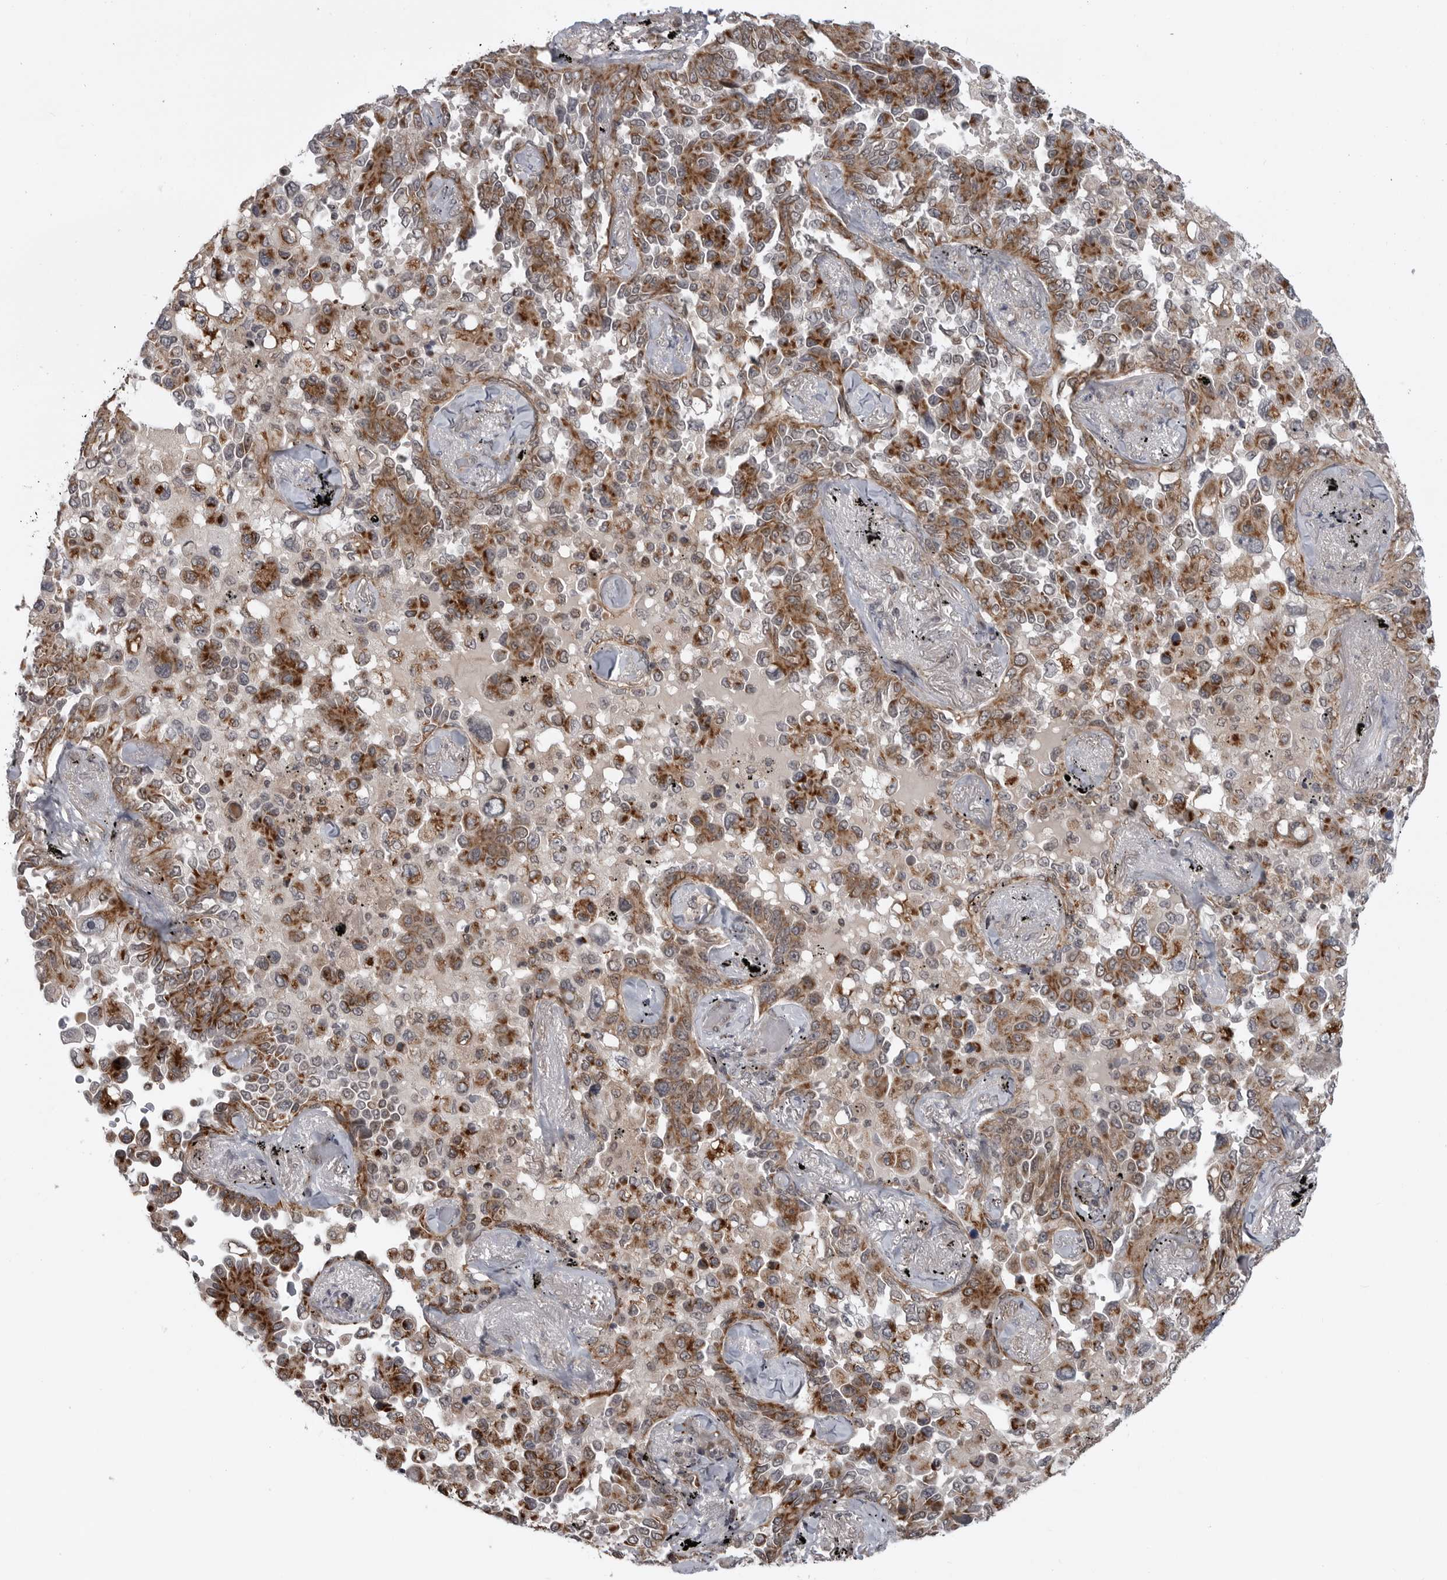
{"staining": {"intensity": "moderate", "quantity": ">75%", "location": "cytoplasmic/membranous"}, "tissue": "lung cancer", "cell_type": "Tumor cells", "image_type": "cancer", "snomed": [{"axis": "morphology", "description": "Adenocarcinoma, NOS"}, {"axis": "topography", "description": "Lung"}], "caption": "Approximately >75% of tumor cells in human lung cancer (adenocarcinoma) demonstrate moderate cytoplasmic/membranous protein expression as visualized by brown immunohistochemical staining.", "gene": "FAAP100", "patient": {"sex": "female", "age": 67}}